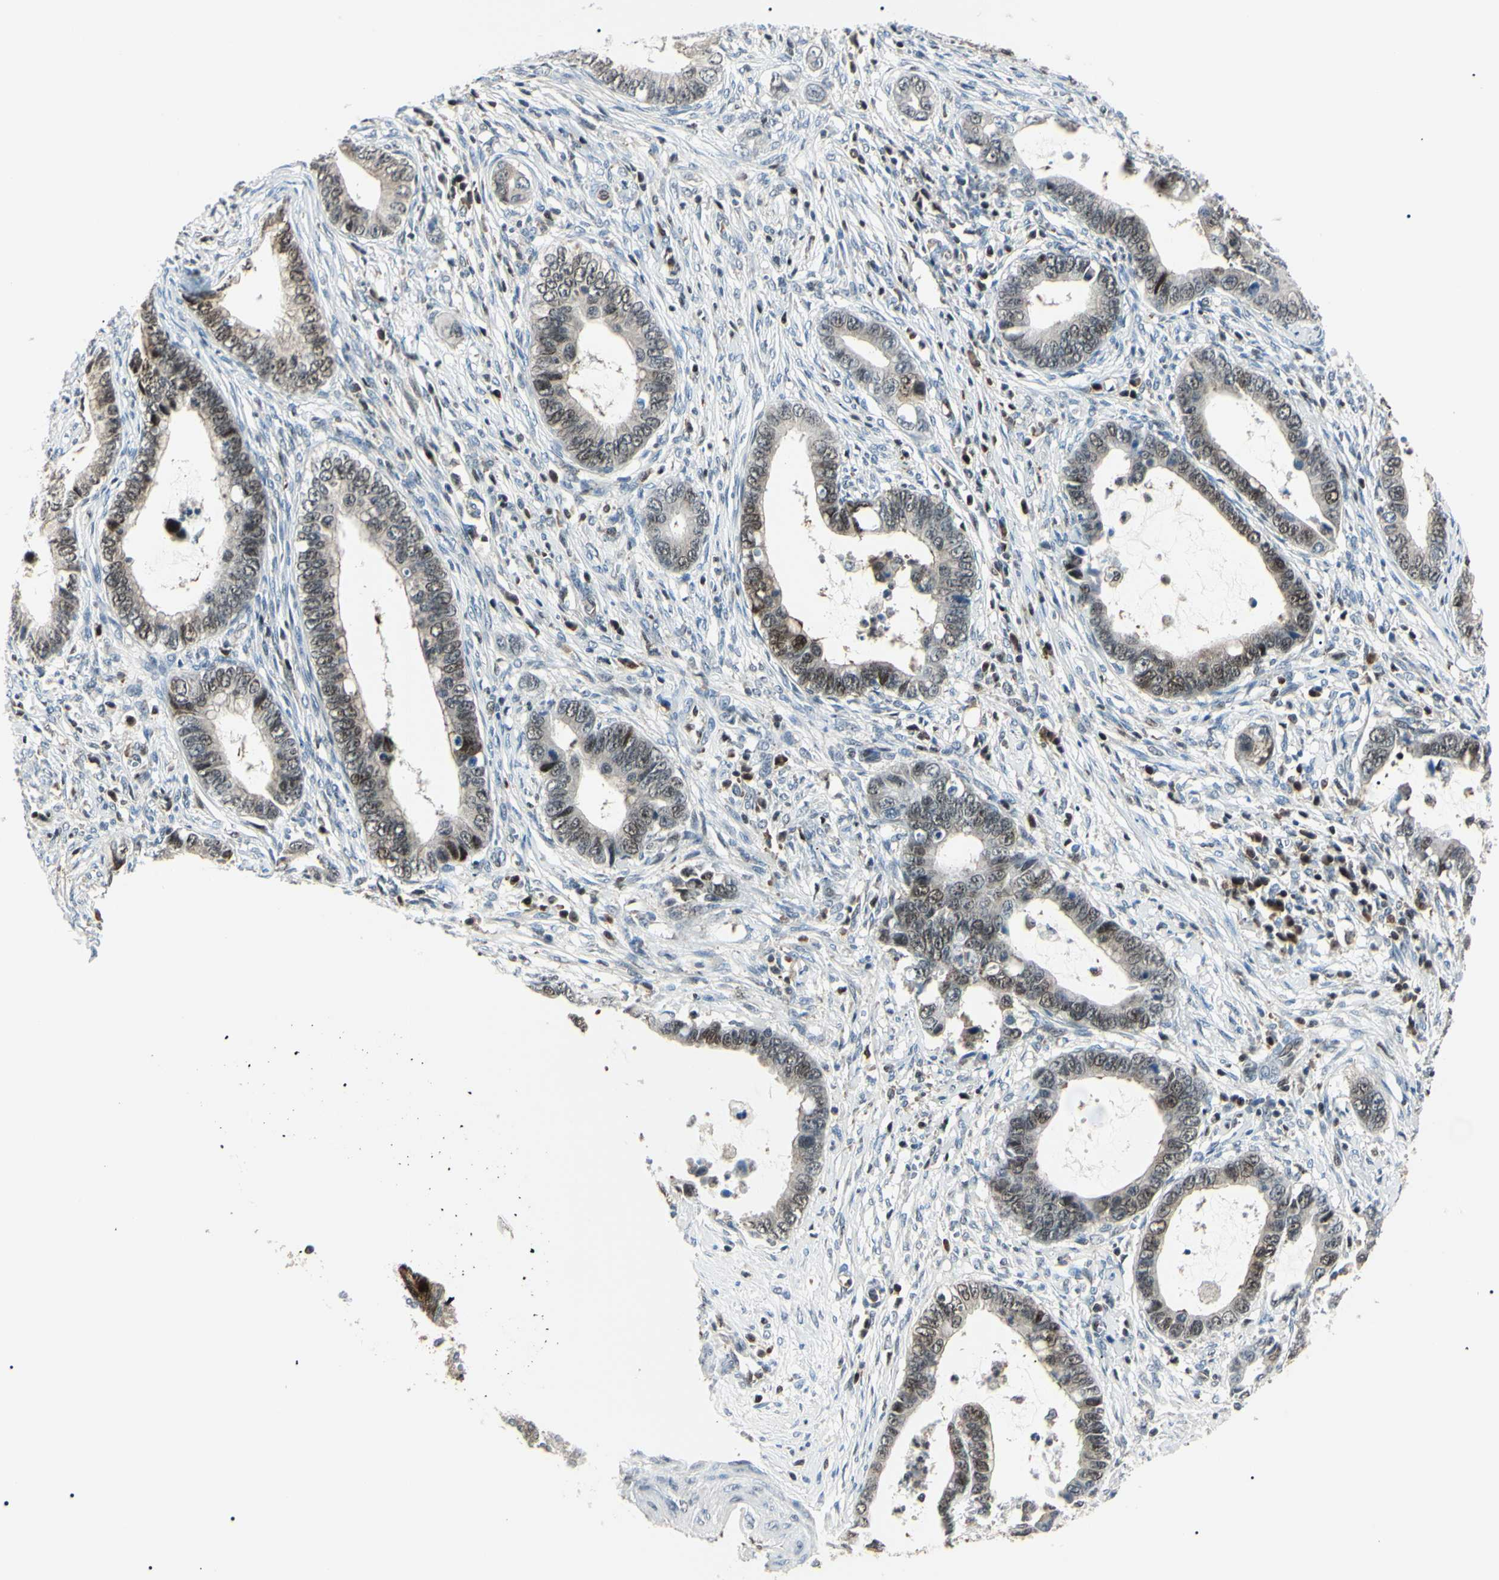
{"staining": {"intensity": "strong", "quantity": "<25%", "location": "nuclear"}, "tissue": "cervical cancer", "cell_type": "Tumor cells", "image_type": "cancer", "snomed": [{"axis": "morphology", "description": "Adenocarcinoma, NOS"}, {"axis": "topography", "description": "Cervix"}], "caption": "The micrograph shows staining of cervical adenocarcinoma, revealing strong nuclear protein staining (brown color) within tumor cells. Using DAB (brown) and hematoxylin (blue) stains, captured at high magnification using brightfield microscopy.", "gene": "PGK1", "patient": {"sex": "female", "age": 44}}